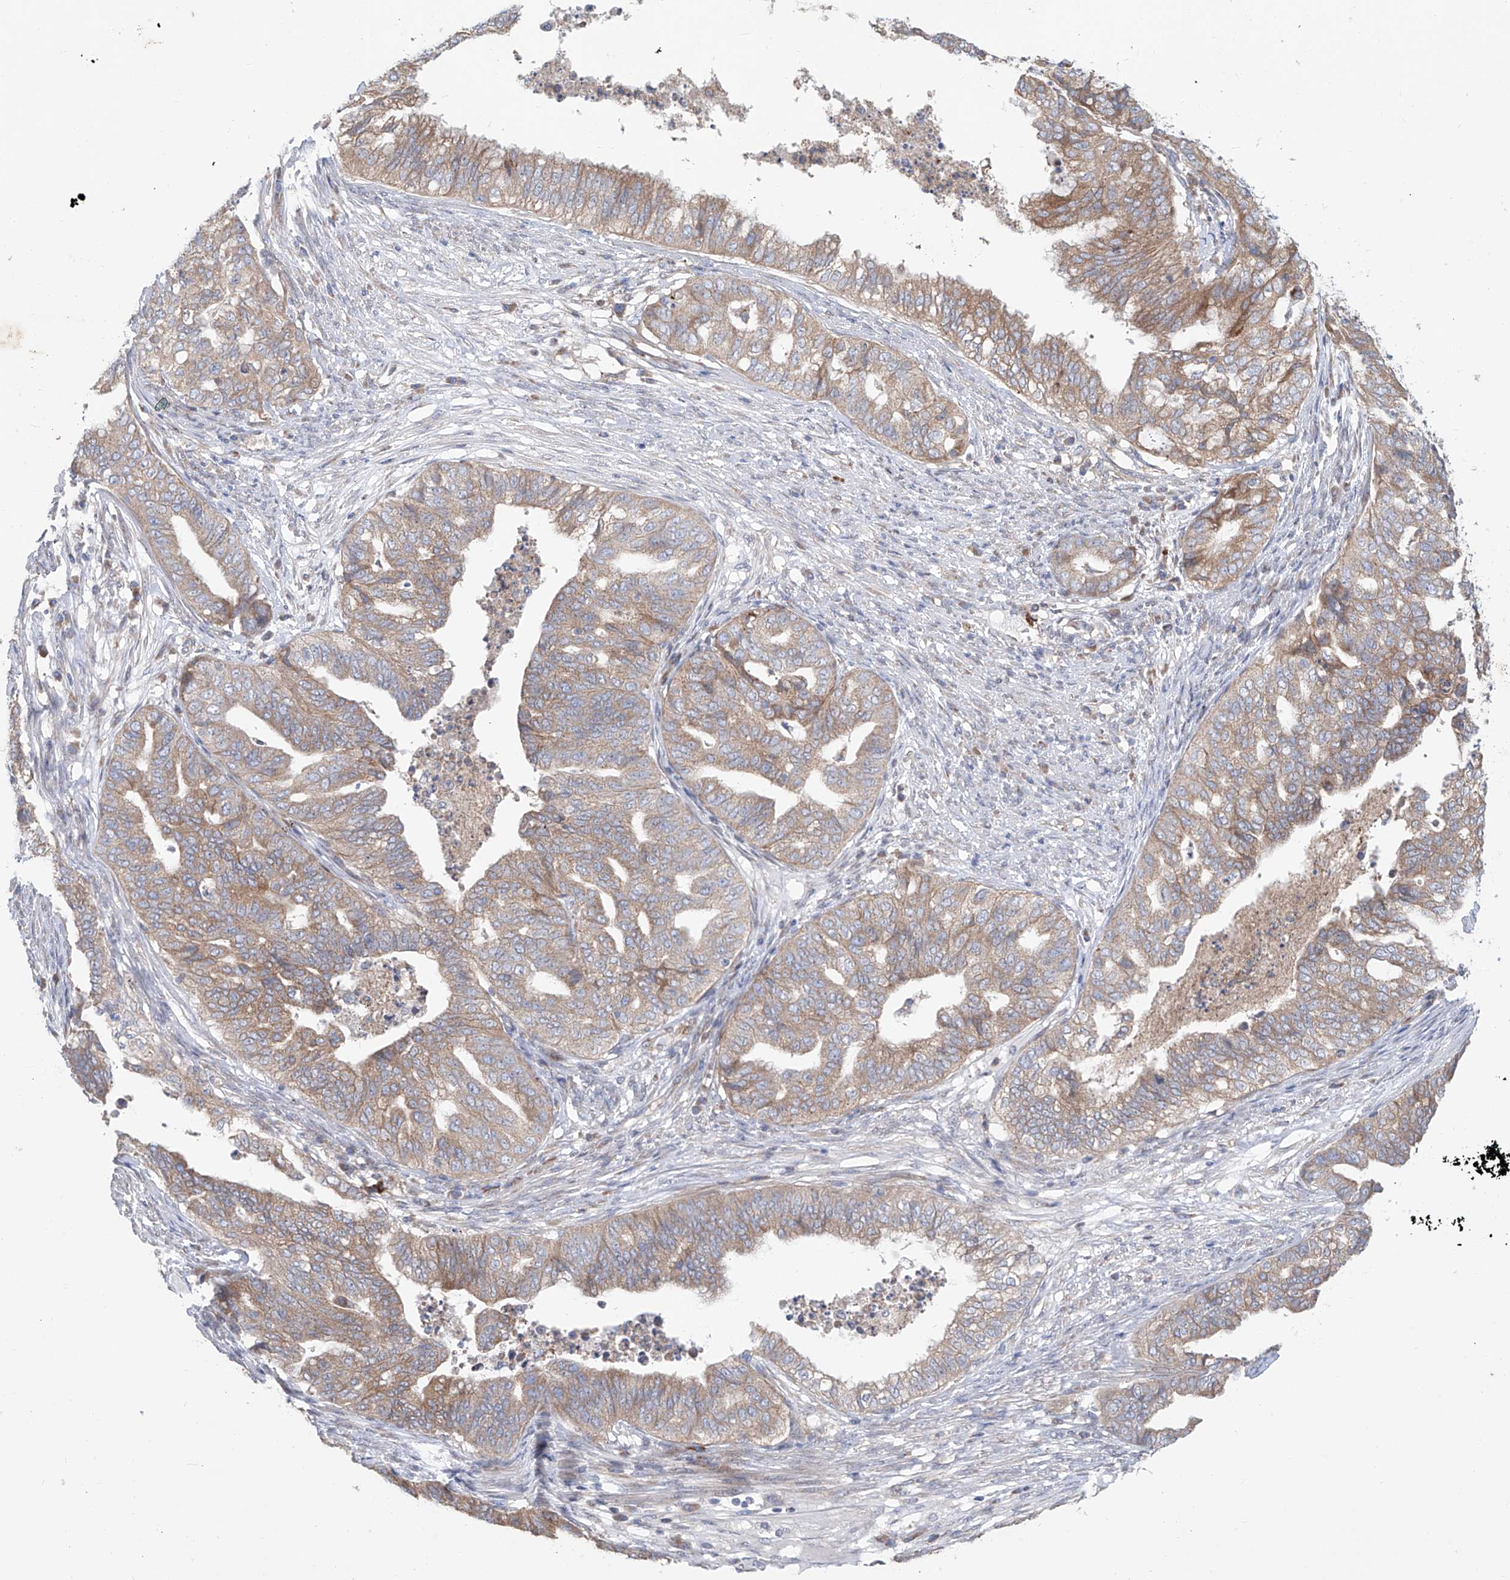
{"staining": {"intensity": "moderate", "quantity": "25%-75%", "location": "cytoplasmic/membranous"}, "tissue": "endometrial cancer", "cell_type": "Tumor cells", "image_type": "cancer", "snomed": [{"axis": "morphology", "description": "Adenocarcinoma, NOS"}, {"axis": "topography", "description": "Endometrium"}], "caption": "An IHC photomicrograph of neoplastic tissue is shown. Protein staining in brown highlights moderate cytoplasmic/membranous positivity in endometrial cancer (adenocarcinoma) within tumor cells.", "gene": "KLC4", "patient": {"sex": "female", "age": 79}}